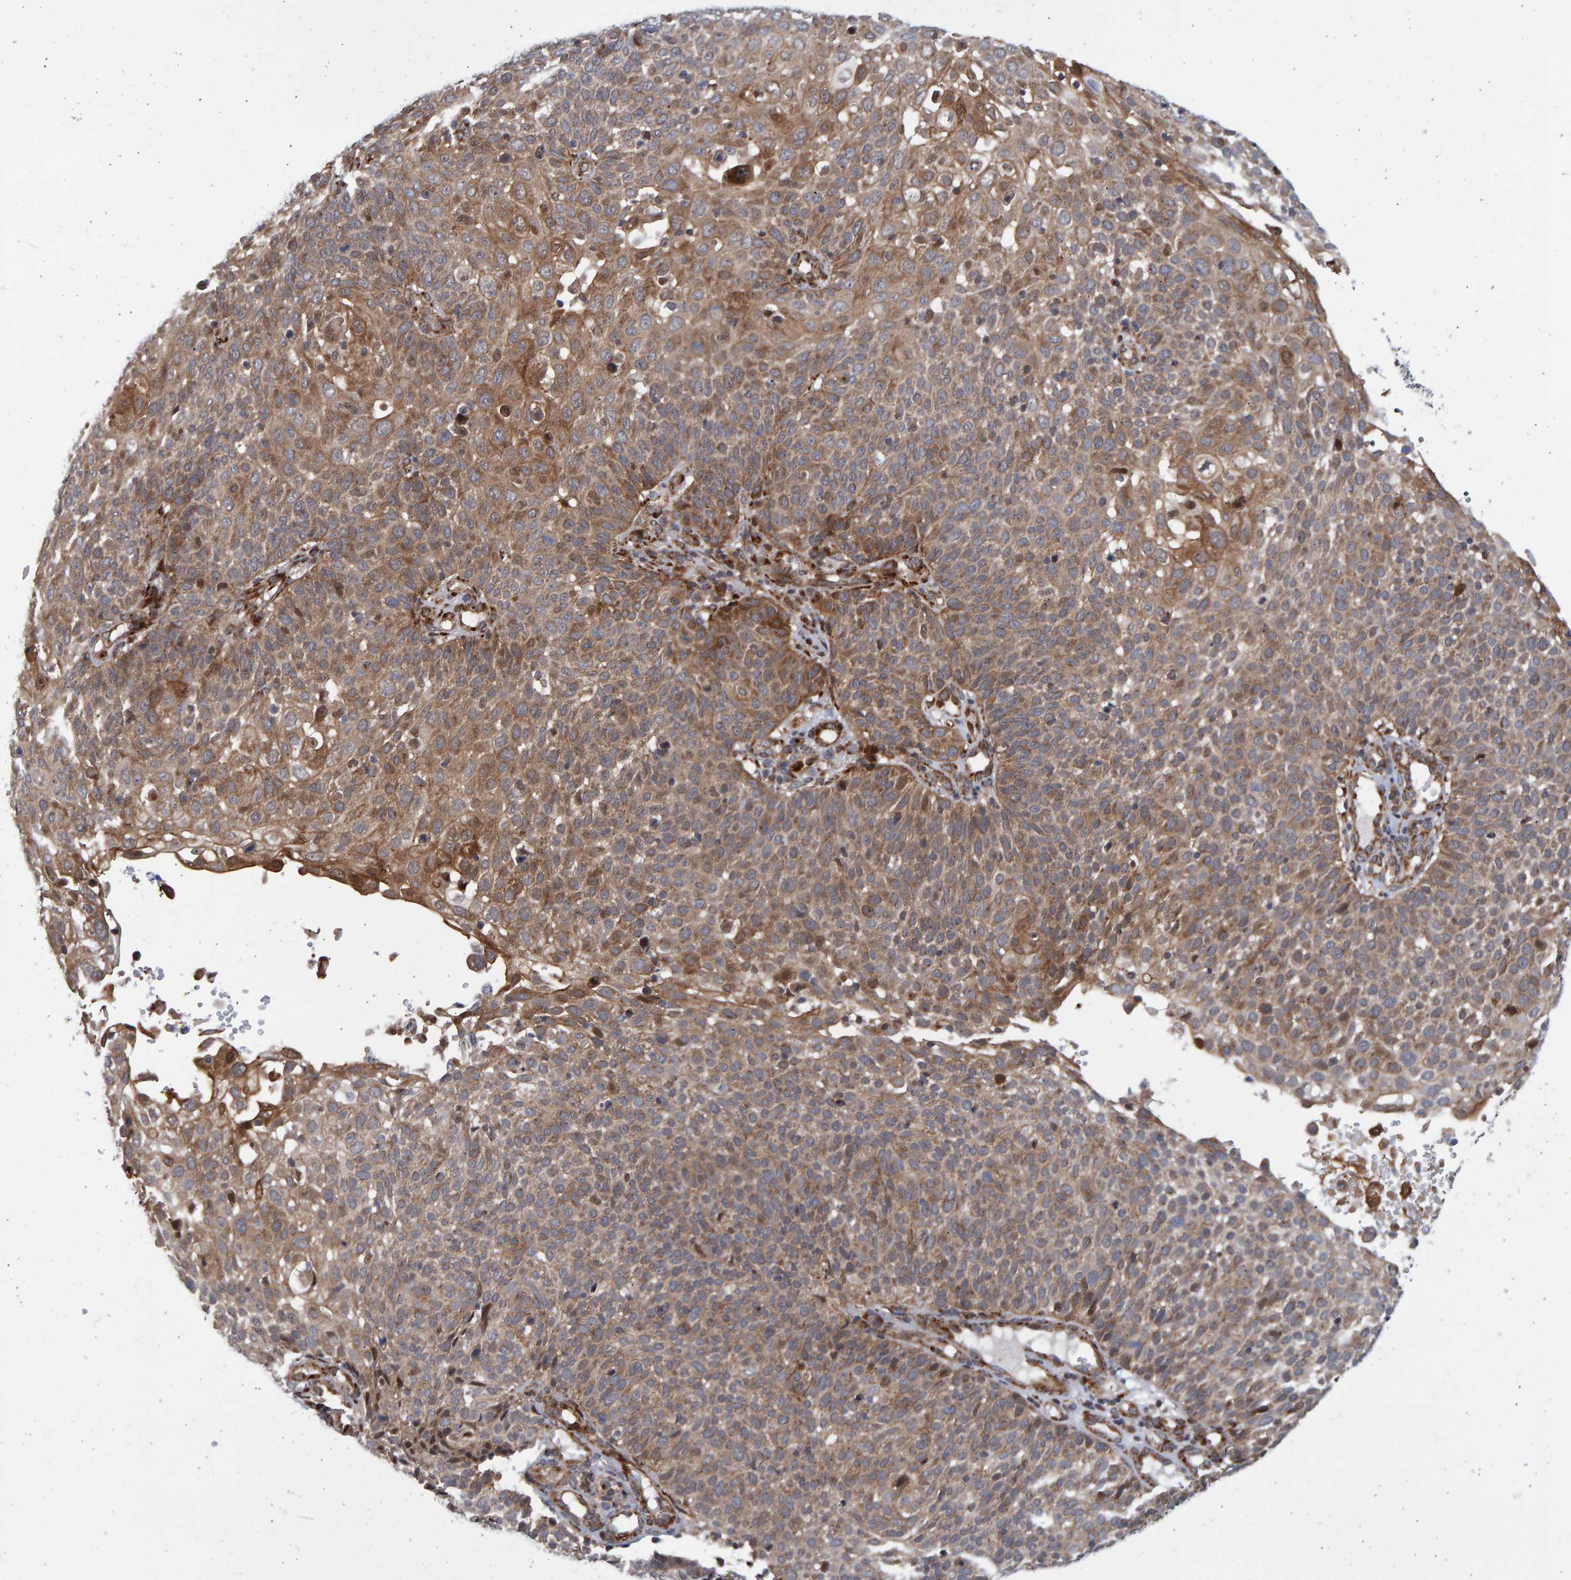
{"staining": {"intensity": "moderate", "quantity": ">75%", "location": "cytoplasmic/membranous"}, "tissue": "cervical cancer", "cell_type": "Tumor cells", "image_type": "cancer", "snomed": [{"axis": "morphology", "description": "Squamous cell carcinoma, NOS"}, {"axis": "topography", "description": "Cervix"}], "caption": "Cervical cancer (squamous cell carcinoma) stained with a brown dye displays moderate cytoplasmic/membranous positive staining in approximately >75% of tumor cells.", "gene": "LRBA", "patient": {"sex": "female", "age": 74}}